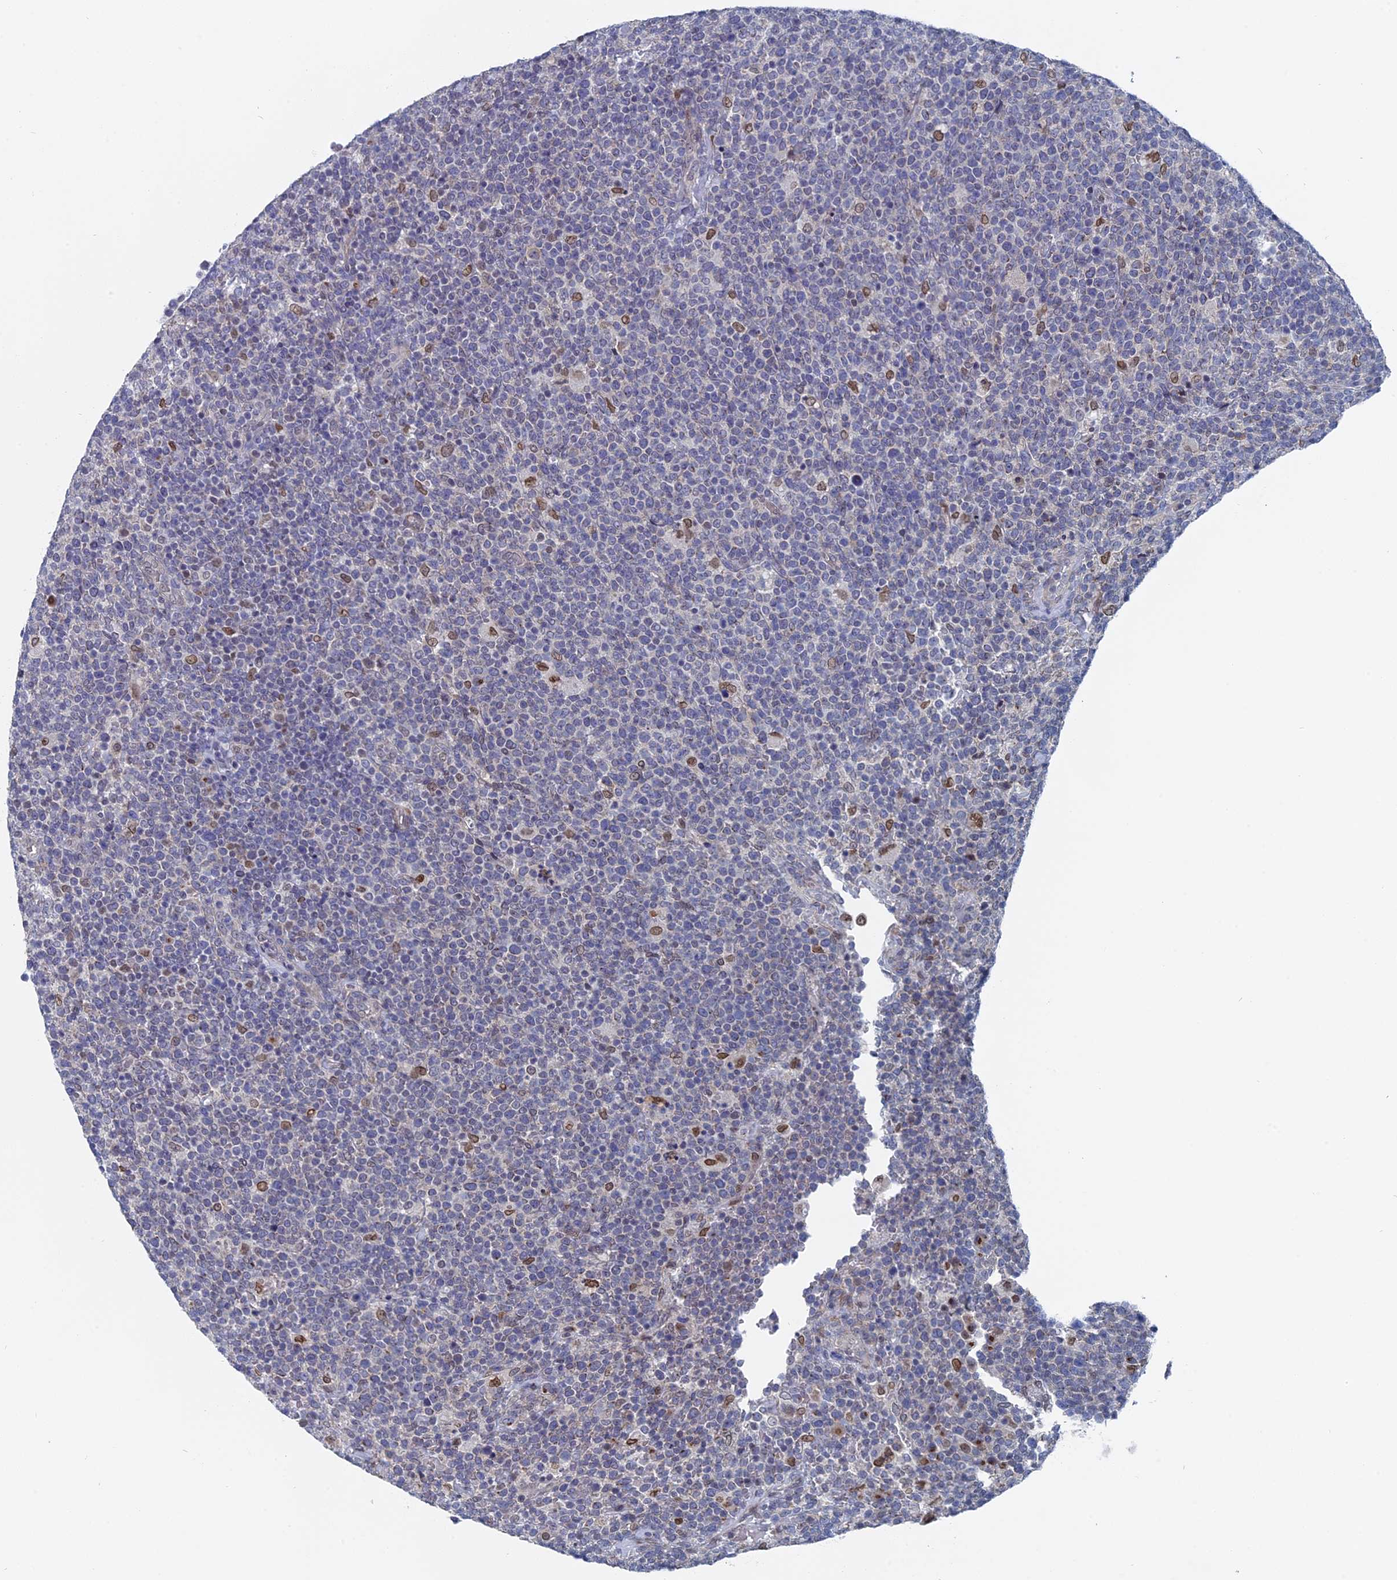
{"staining": {"intensity": "negative", "quantity": "none", "location": "none"}, "tissue": "lymphoma", "cell_type": "Tumor cells", "image_type": "cancer", "snomed": [{"axis": "morphology", "description": "Malignant lymphoma, non-Hodgkin's type, High grade"}, {"axis": "topography", "description": "Lymph node"}], "caption": "IHC photomicrograph of neoplastic tissue: lymphoma stained with DAB demonstrates no significant protein staining in tumor cells. (Brightfield microscopy of DAB IHC at high magnification).", "gene": "MTRF1", "patient": {"sex": "male", "age": 61}}